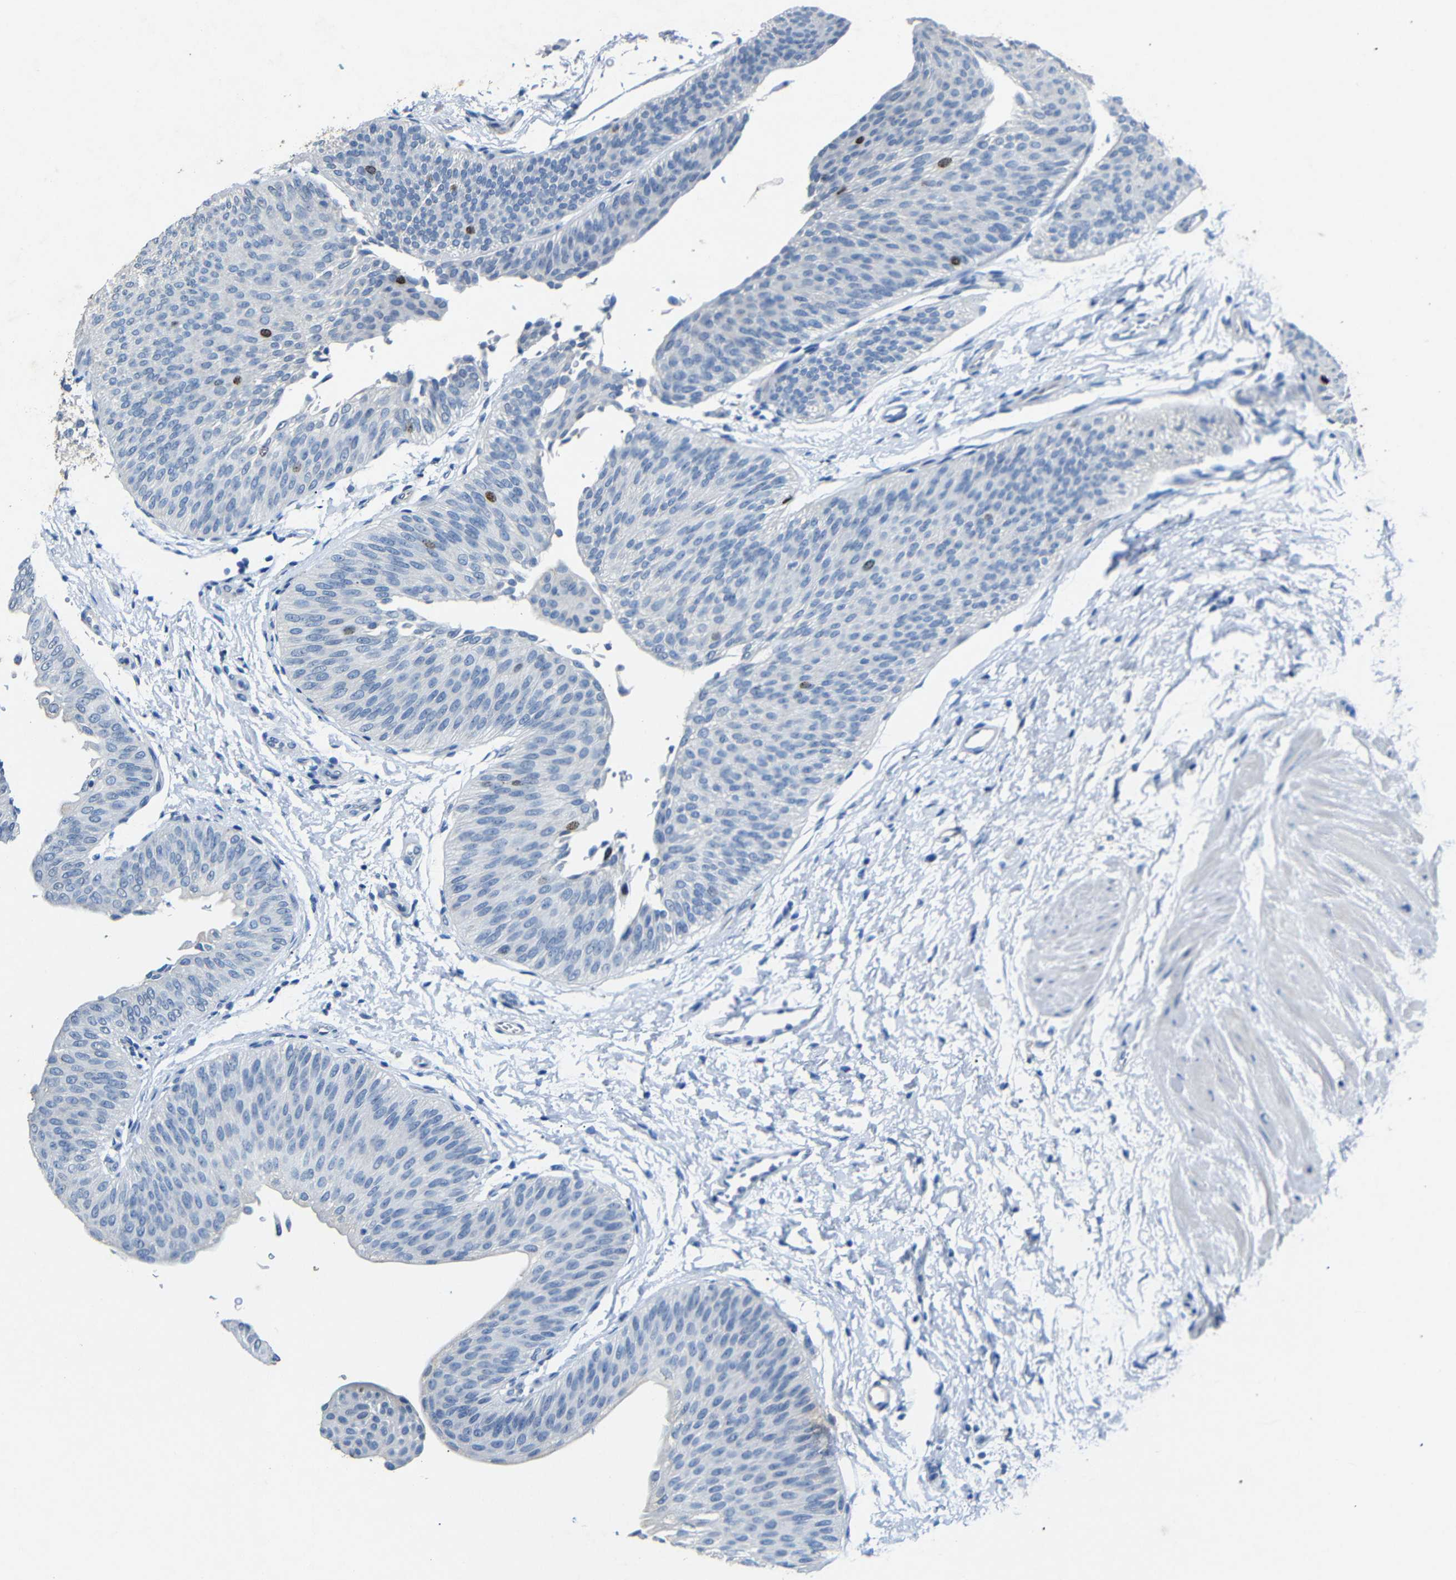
{"staining": {"intensity": "strong", "quantity": "<25%", "location": "nuclear"}, "tissue": "urothelial cancer", "cell_type": "Tumor cells", "image_type": "cancer", "snomed": [{"axis": "morphology", "description": "Urothelial carcinoma, Low grade"}, {"axis": "topography", "description": "Urinary bladder"}], "caption": "Urothelial cancer was stained to show a protein in brown. There is medium levels of strong nuclear expression in about <25% of tumor cells.", "gene": "INCENP", "patient": {"sex": "female", "age": 60}}